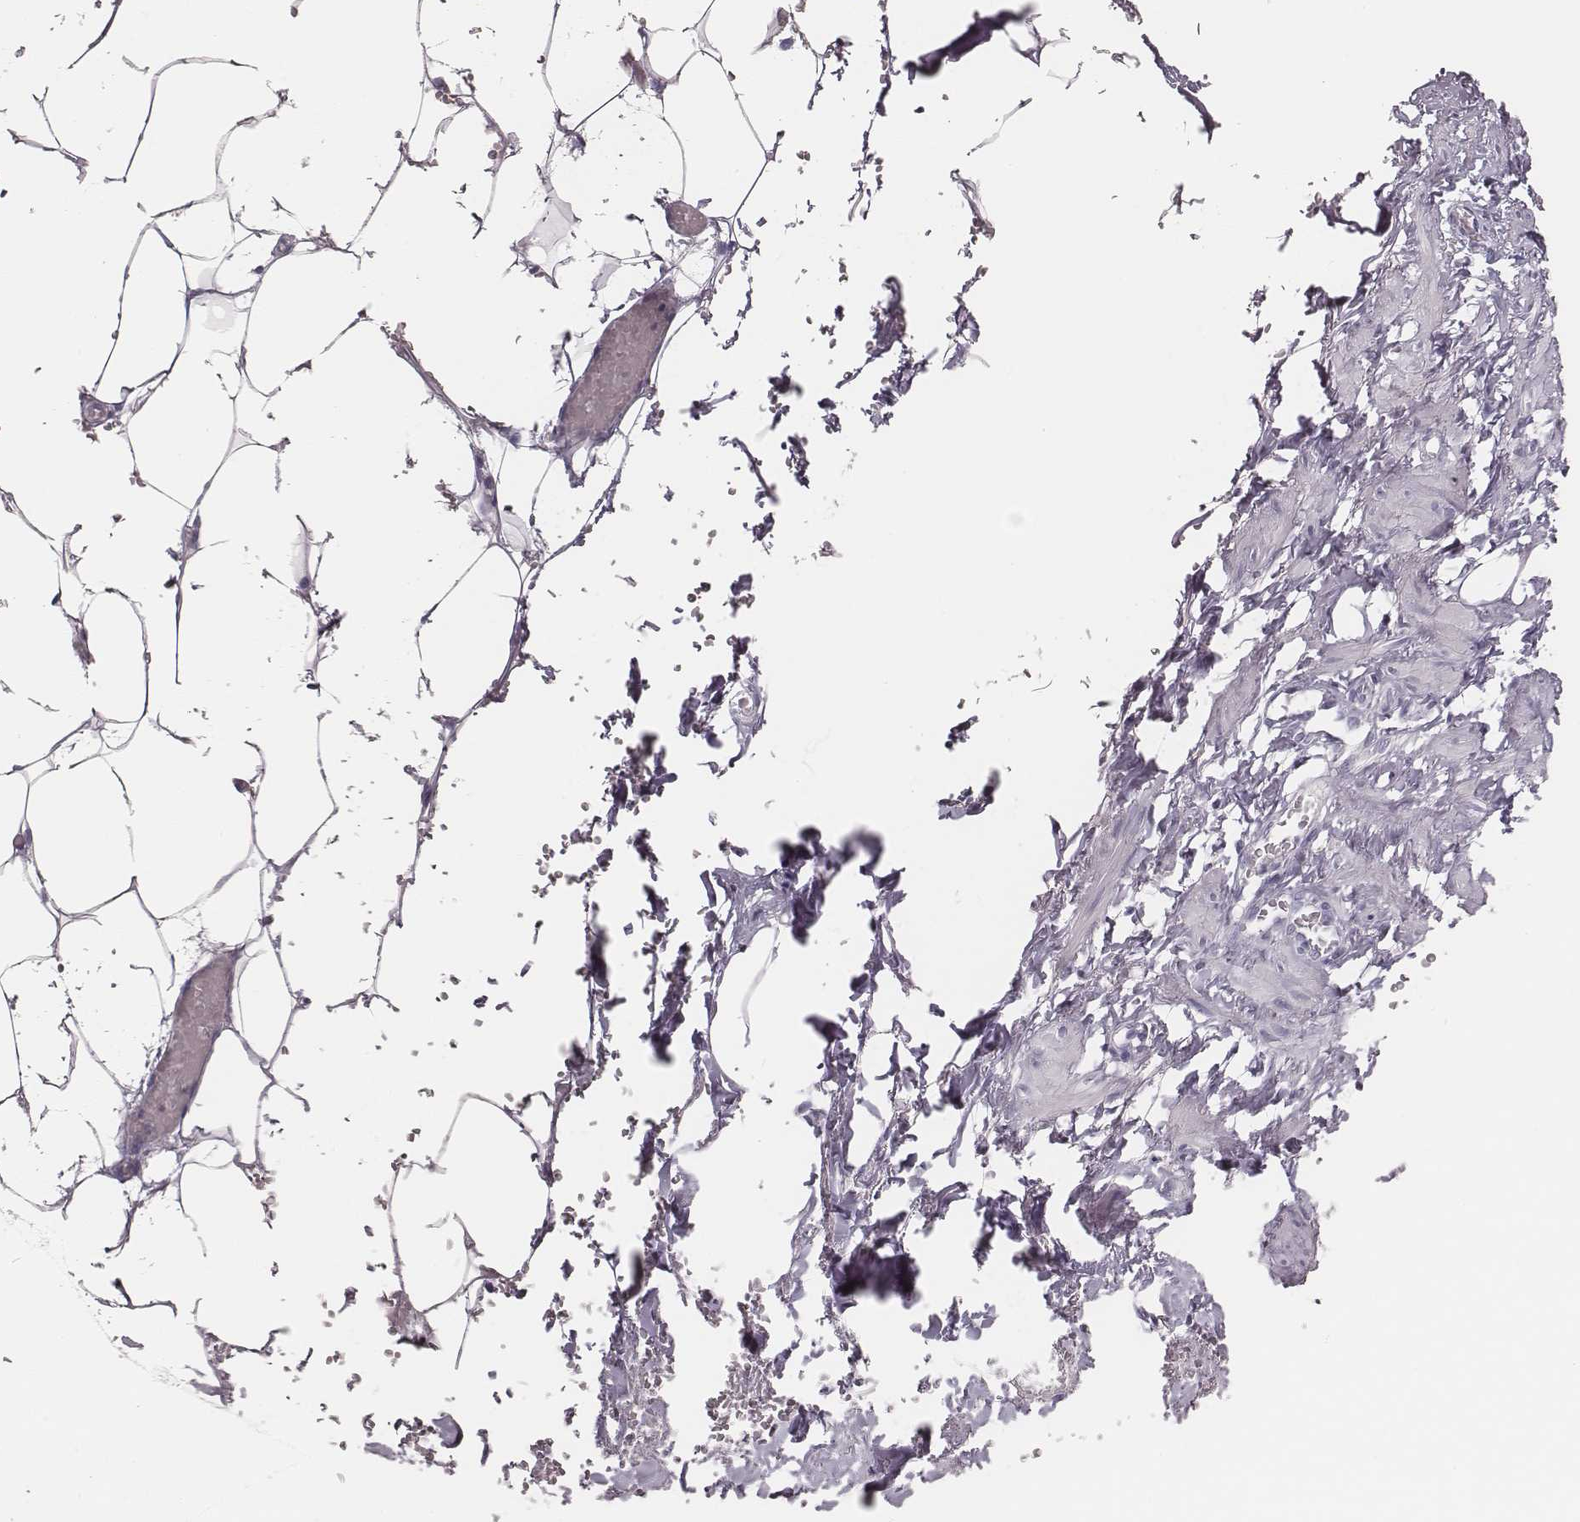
{"staining": {"intensity": "negative", "quantity": "none", "location": "none"}, "tissue": "adipose tissue", "cell_type": "Adipocytes", "image_type": "normal", "snomed": [{"axis": "morphology", "description": "Normal tissue, NOS"}, {"axis": "topography", "description": "Prostate"}, {"axis": "topography", "description": "Peripheral nerve tissue"}], "caption": "DAB immunohistochemical staining of unremarkable human adipose tissue displays no significant expression in adipocytes. (DAB (3,3'-diaminobenzidine) immunohistochemistry with hematoxylin counter stain).", "gene": "ADGRF4", "patient": {"sex": "male", "age": 55}}